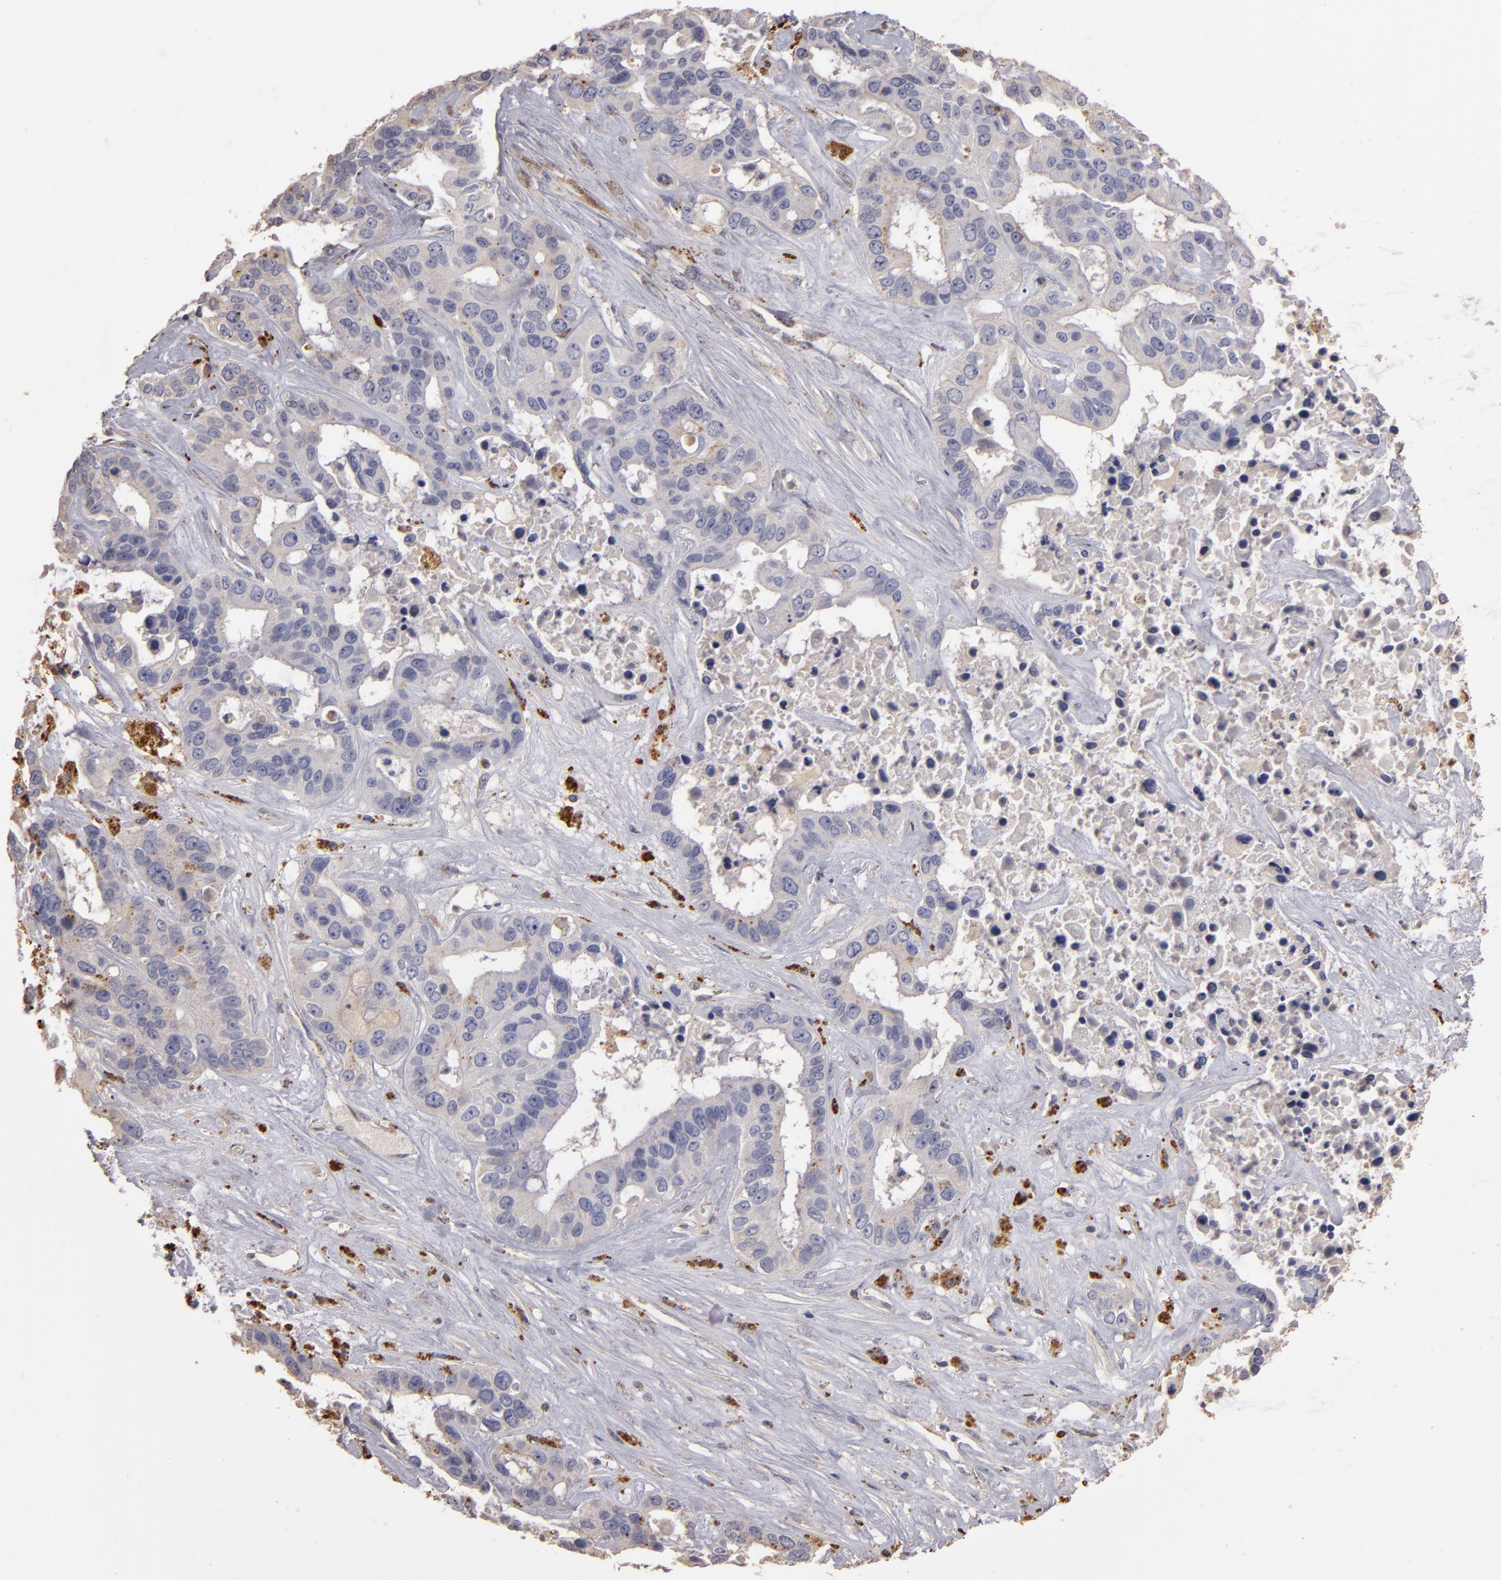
{"staining": {"intensity": "weak", "quantity": "25%-75%", "location": "cytoplasmic/membranous"}, "tissue": "liver cancer", "cell_type": "Tumor cells", "image_type": "cancer", "snomed": [{"axis": "morphology", "description": "Cholangiocarcinoma"}, {"axis": "topography", "description": "Liver"}], "caption": "Immunohistochemistry histopathology image of neoplastic tissue: liver cancer (cholangiocarcinoma) stained using immunohistochemistry (IHC) shows low levels of weak protein expression localized specifically in the cytoplasmic/membranous of tumor cells, appearing as a cytoplasmic/membranous brown color.", "gene": "TRAF1", "patient": {"sex": "female", "age": 65}}